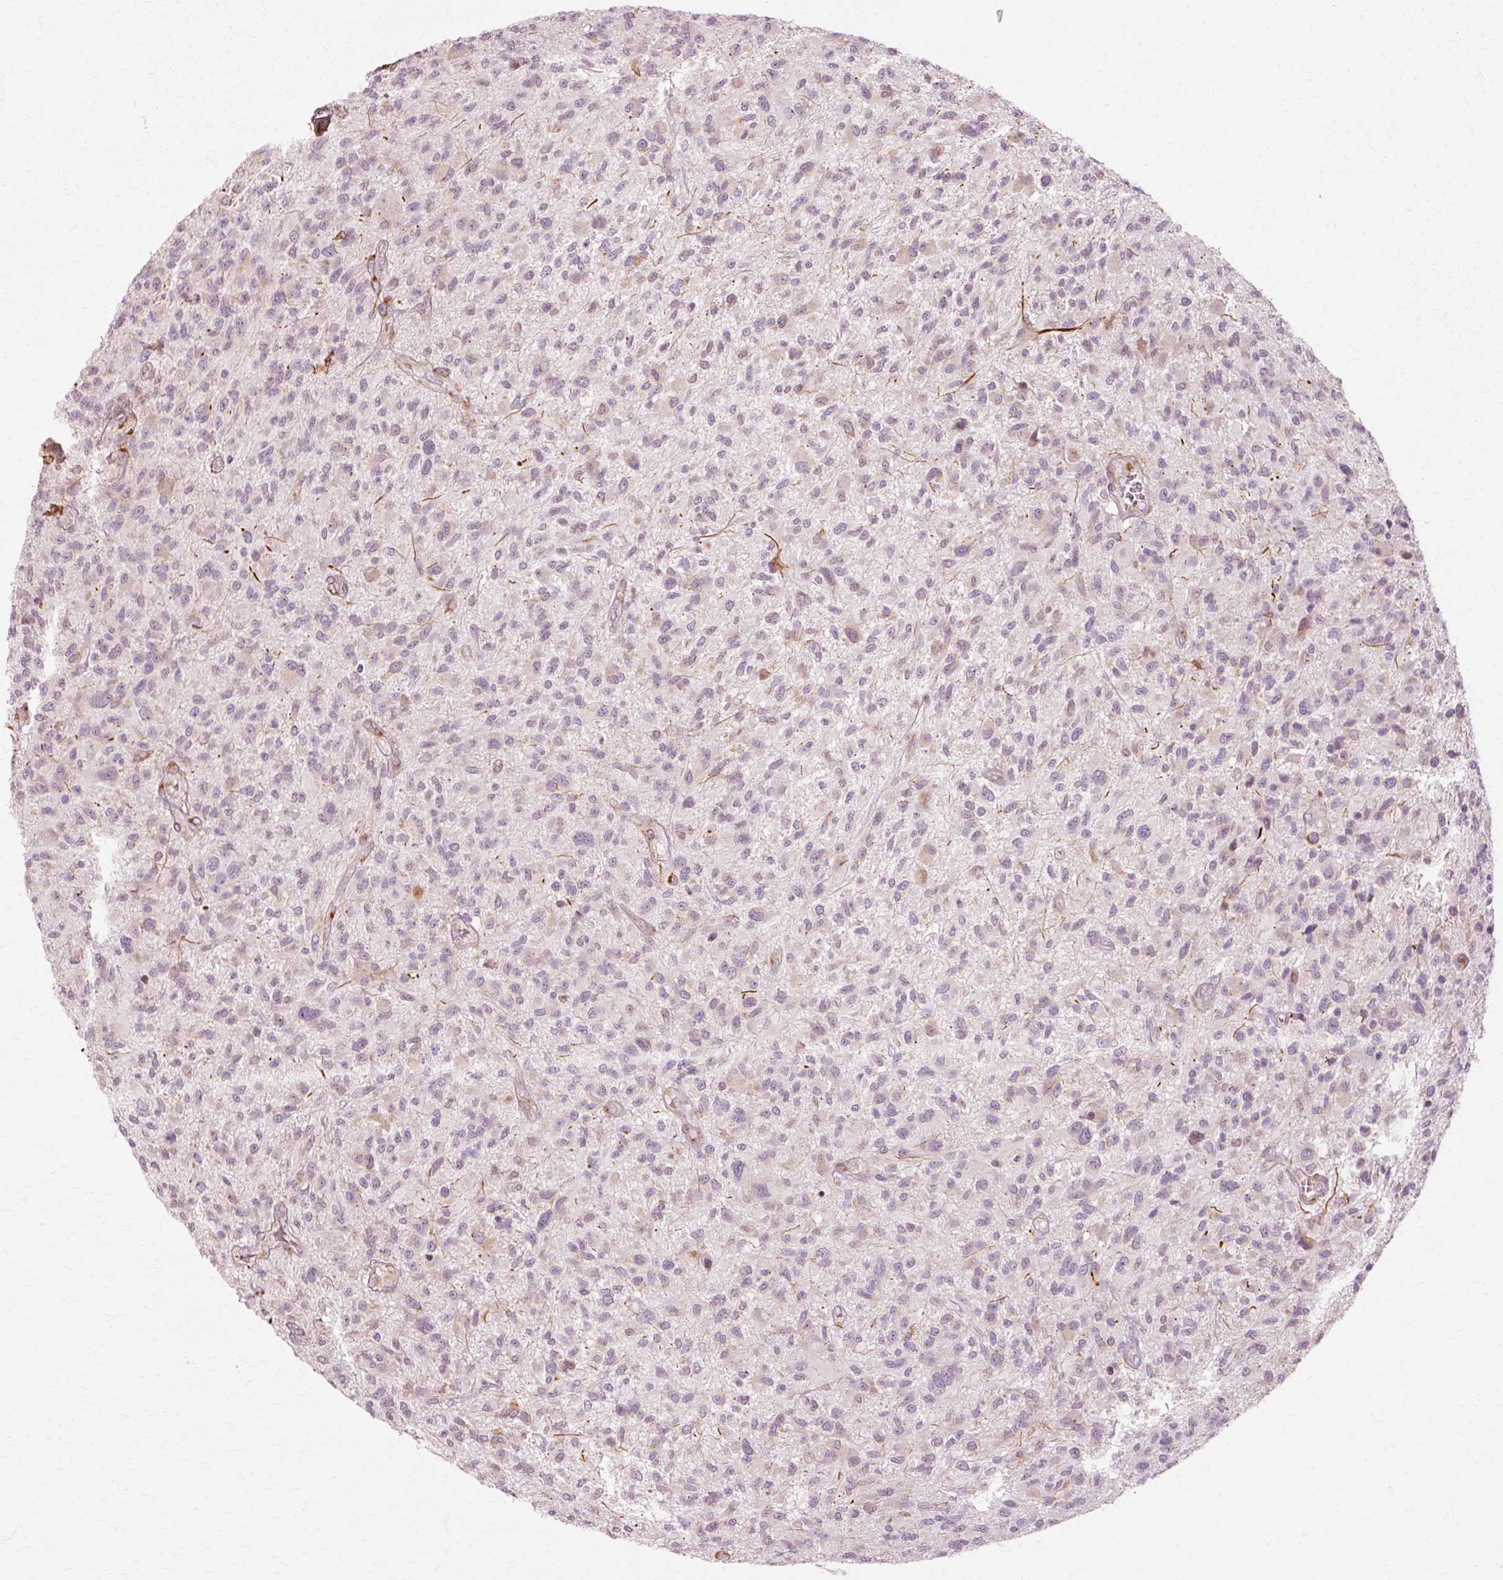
{"staining": {"intensity": "moderate", "quantity": "<25%", "location": "cytoplasmic/membranous"}, "tissue": "glioma", "cell_type": "Tumor cells", "image_type": "cancer", "snomed": [{"axis": "morphology", "description": "Glioma, malignant, High grade"}, {"axis": "topography", "description": "Brain"}], "caption": "Protein analysis of glioma tissue demonstrates moderate cytoplasmic/membranous staining in approximately <25% of tumor cells. (DAB IHC with brightfield microscopy, high magnification).", "gene": "RGPD5", "patient": {"sex": "male", "age": 47}}